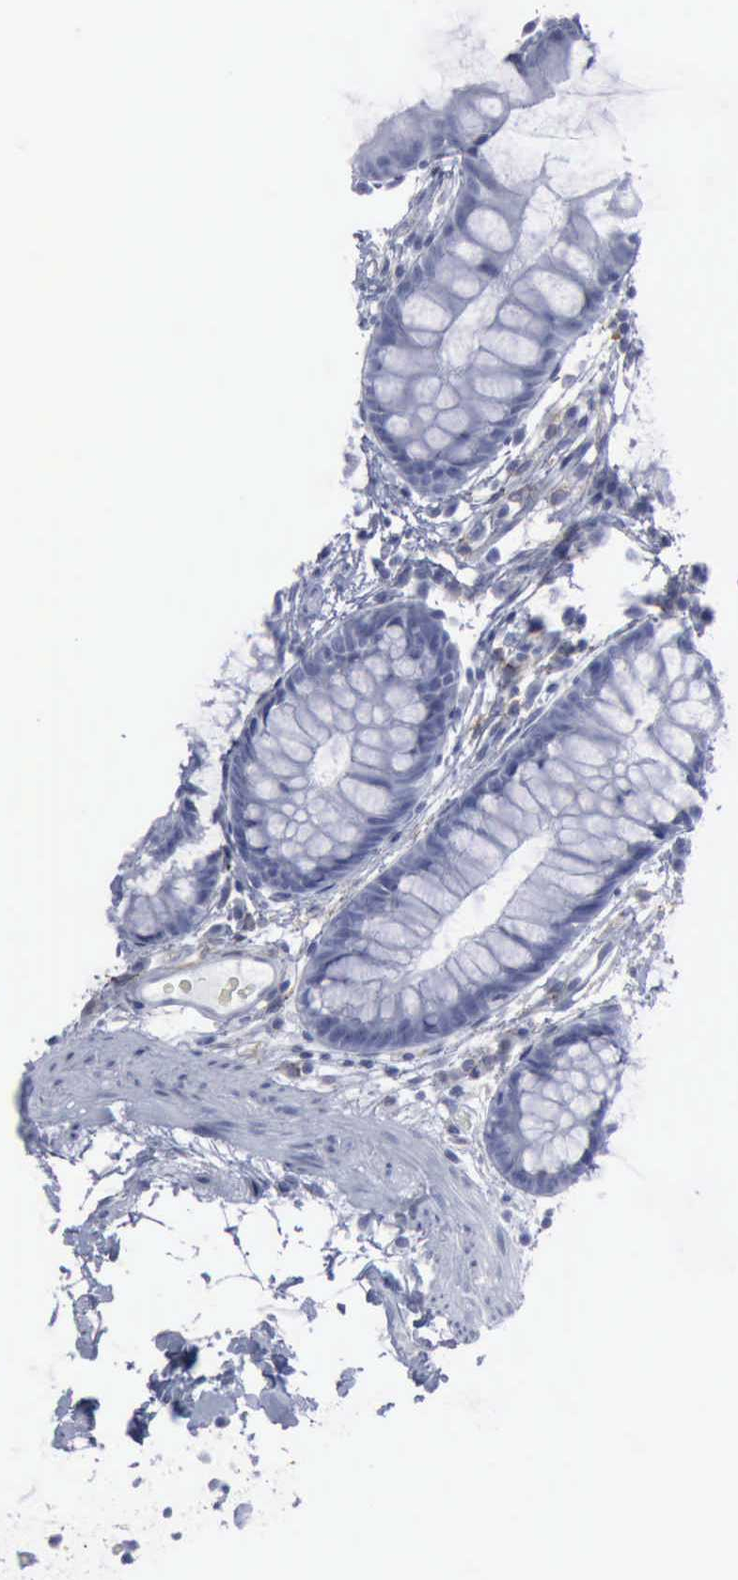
{"staining": {"intensity": "negative", "quantity": "none", "location": "none"}, "tissue": "colon", "cell_type": "Endothelial cells", "image_type": "normal", "snomed": [{"axis": "morphology", "description": "Normal tissue, NOS"}, {"axis": "topography", "description": "Smooth muscle"}, {"axis": "topography", "description": "Colon"}], "caption": "IHC micrograph of unremarkable colon: human colon stained with DAB displays no significant protein staining in endothelial cells.", "gene": "VCAM1", "patient": {"sex": "male", "age": 67}}